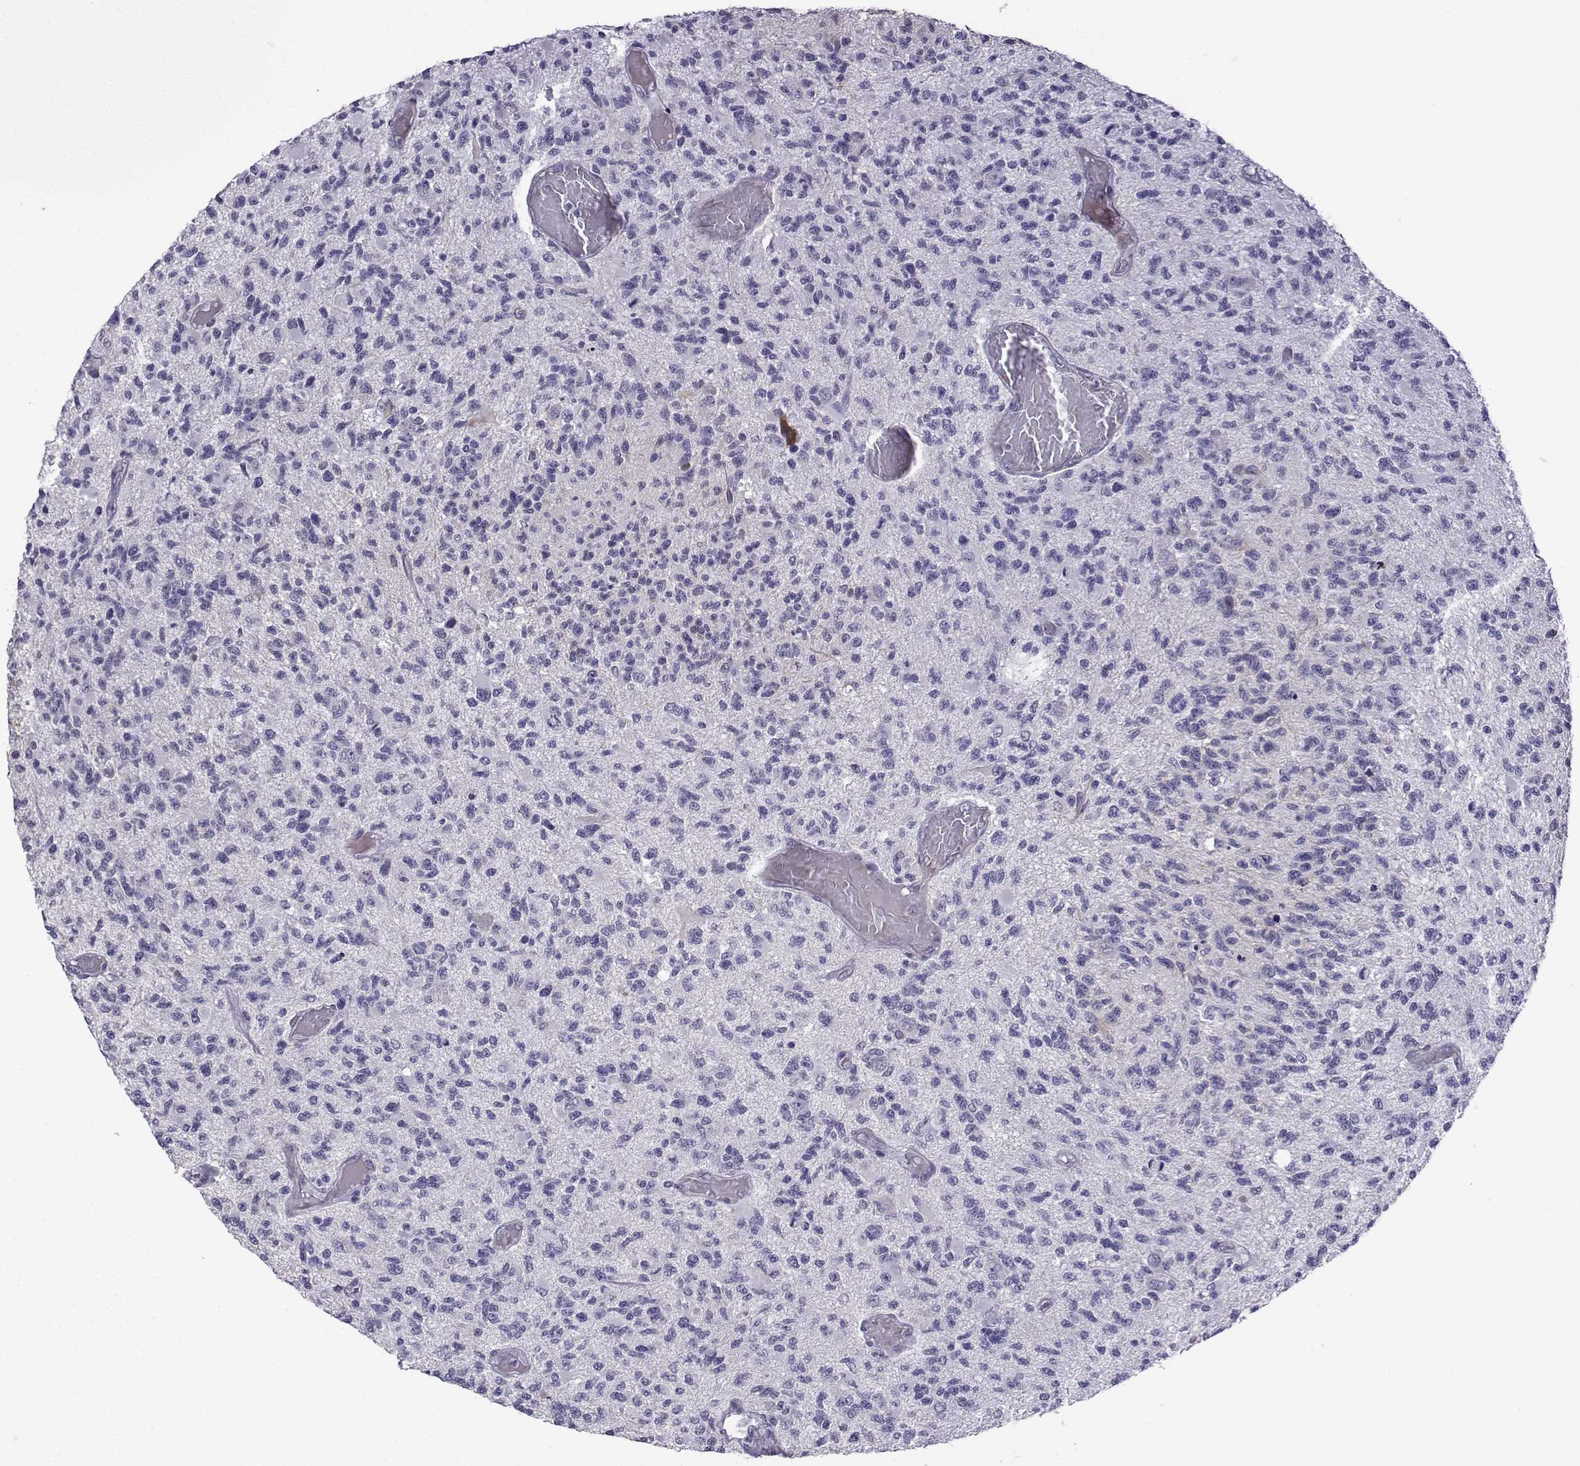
{"staining": {"intensity": "negative", "quantity": "none", "location": "none"}, "tissue": "glioma", "cell_type": "Tumor cells", "image_type": "cancer", "snomed": [{"axis": "morphology", "description": "Glioma, malignant, High grade"}, {"axis": "topography", "description": "Brain"}], "caption": "Human malignant glioma (high-grade) stained for a protein using IHC demonstrates no staining in tumor cells.", "gene": "CFAP70", "patient": {"sex": "female", "age": 63}}